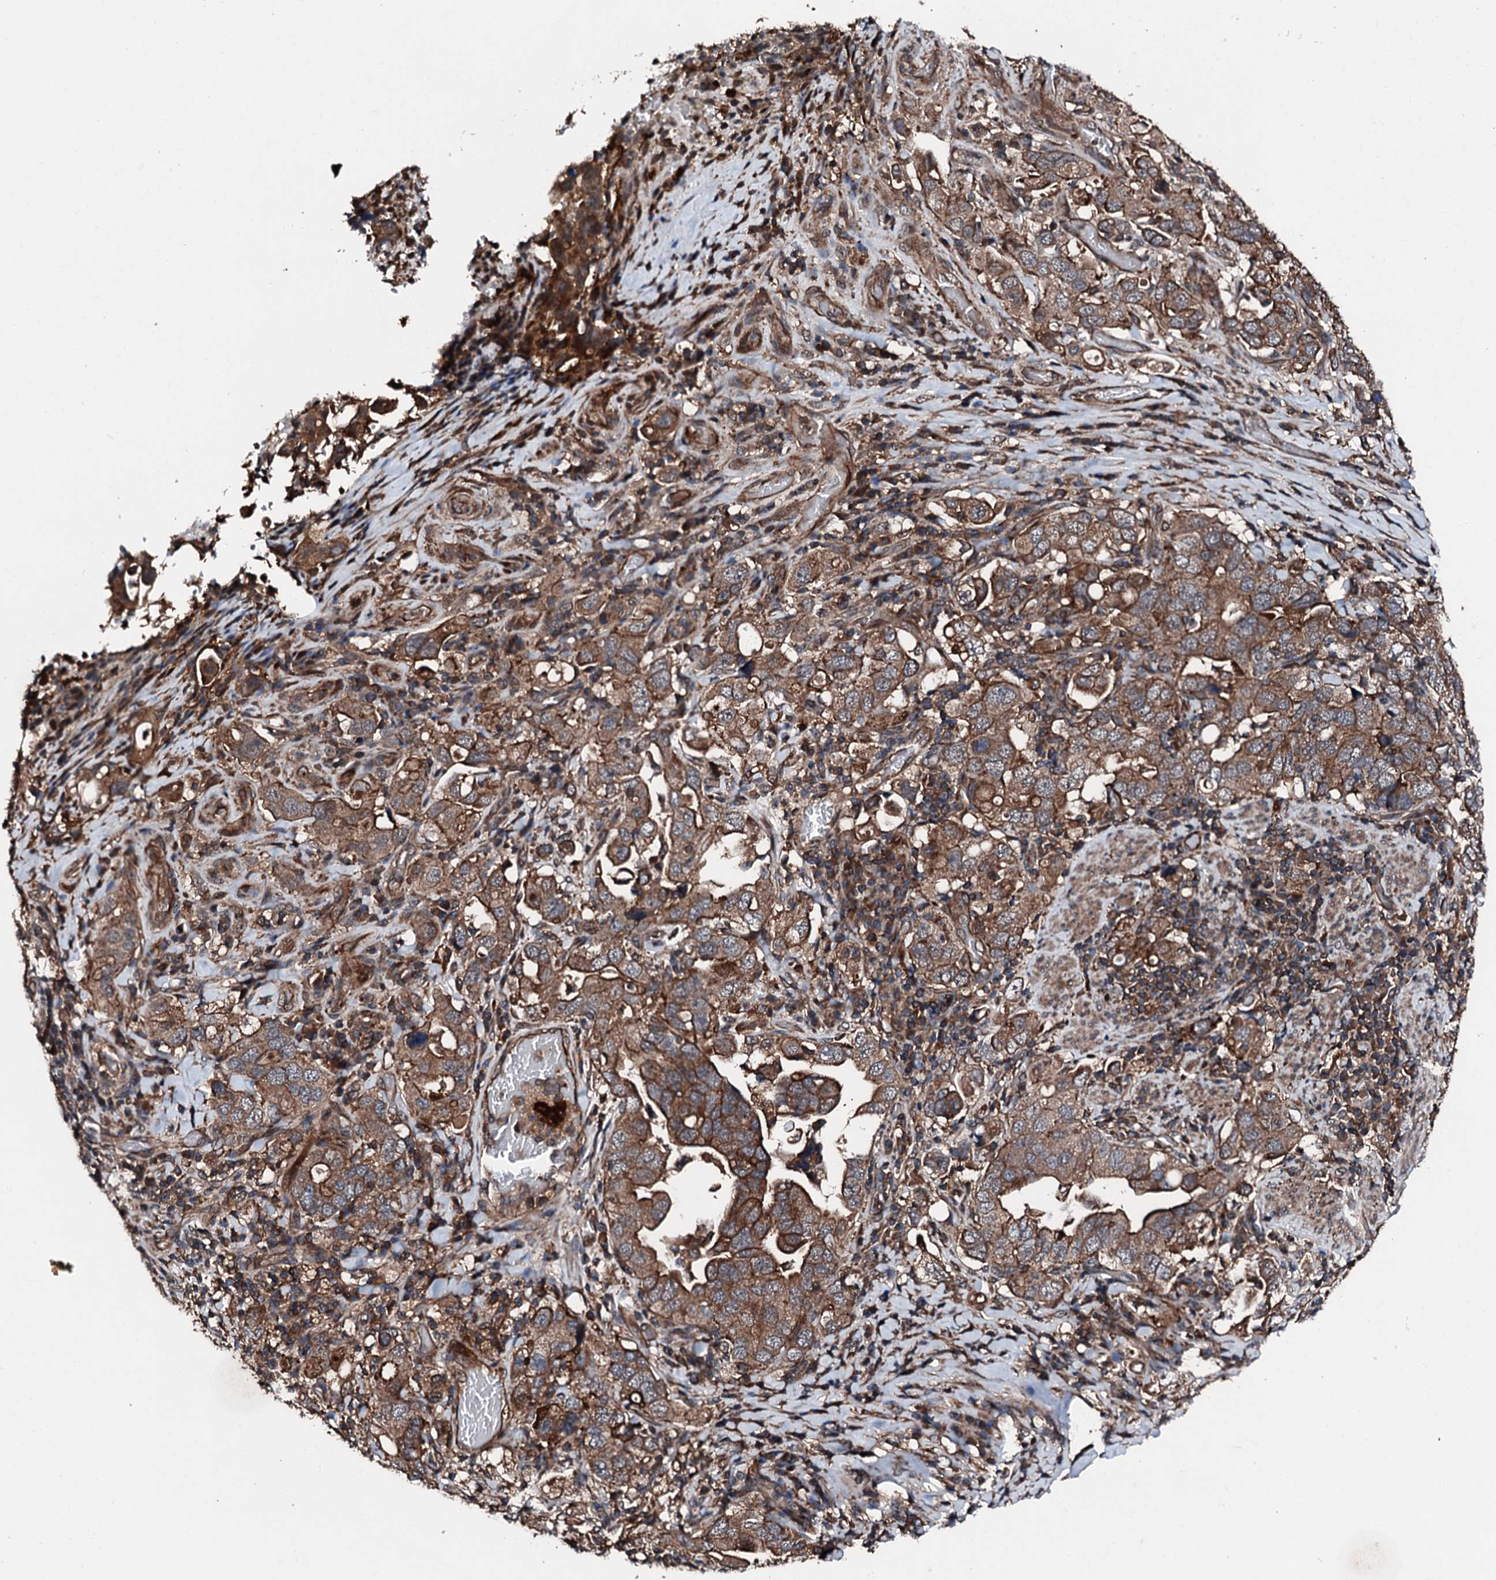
{"staining": {"intensity": "strong", "quantity": ">75%", "location": "cytoplasmic/membranous"}, "tissue": "stomach cancer", "cell_type": "Tumor cells", "image_type": "cancer", "snomed": [{"axis": "morphology", "description": "Adenocarcinoma, NOS"}, {"axis": "topography", "description": "Stomach, upper"}], "caption": "Stomach adenocarcinoma tissue shows strong cytoplasmic/membranous positivity in about >75% of tumor cells, visualized by immunohistochemistry. (DAB (3,3'-diaminobenzidine) = brown stain, brightfield microscopy at high magnification).", "gene": "FGD4", "patient": {"sex": "male", "age": 62}}